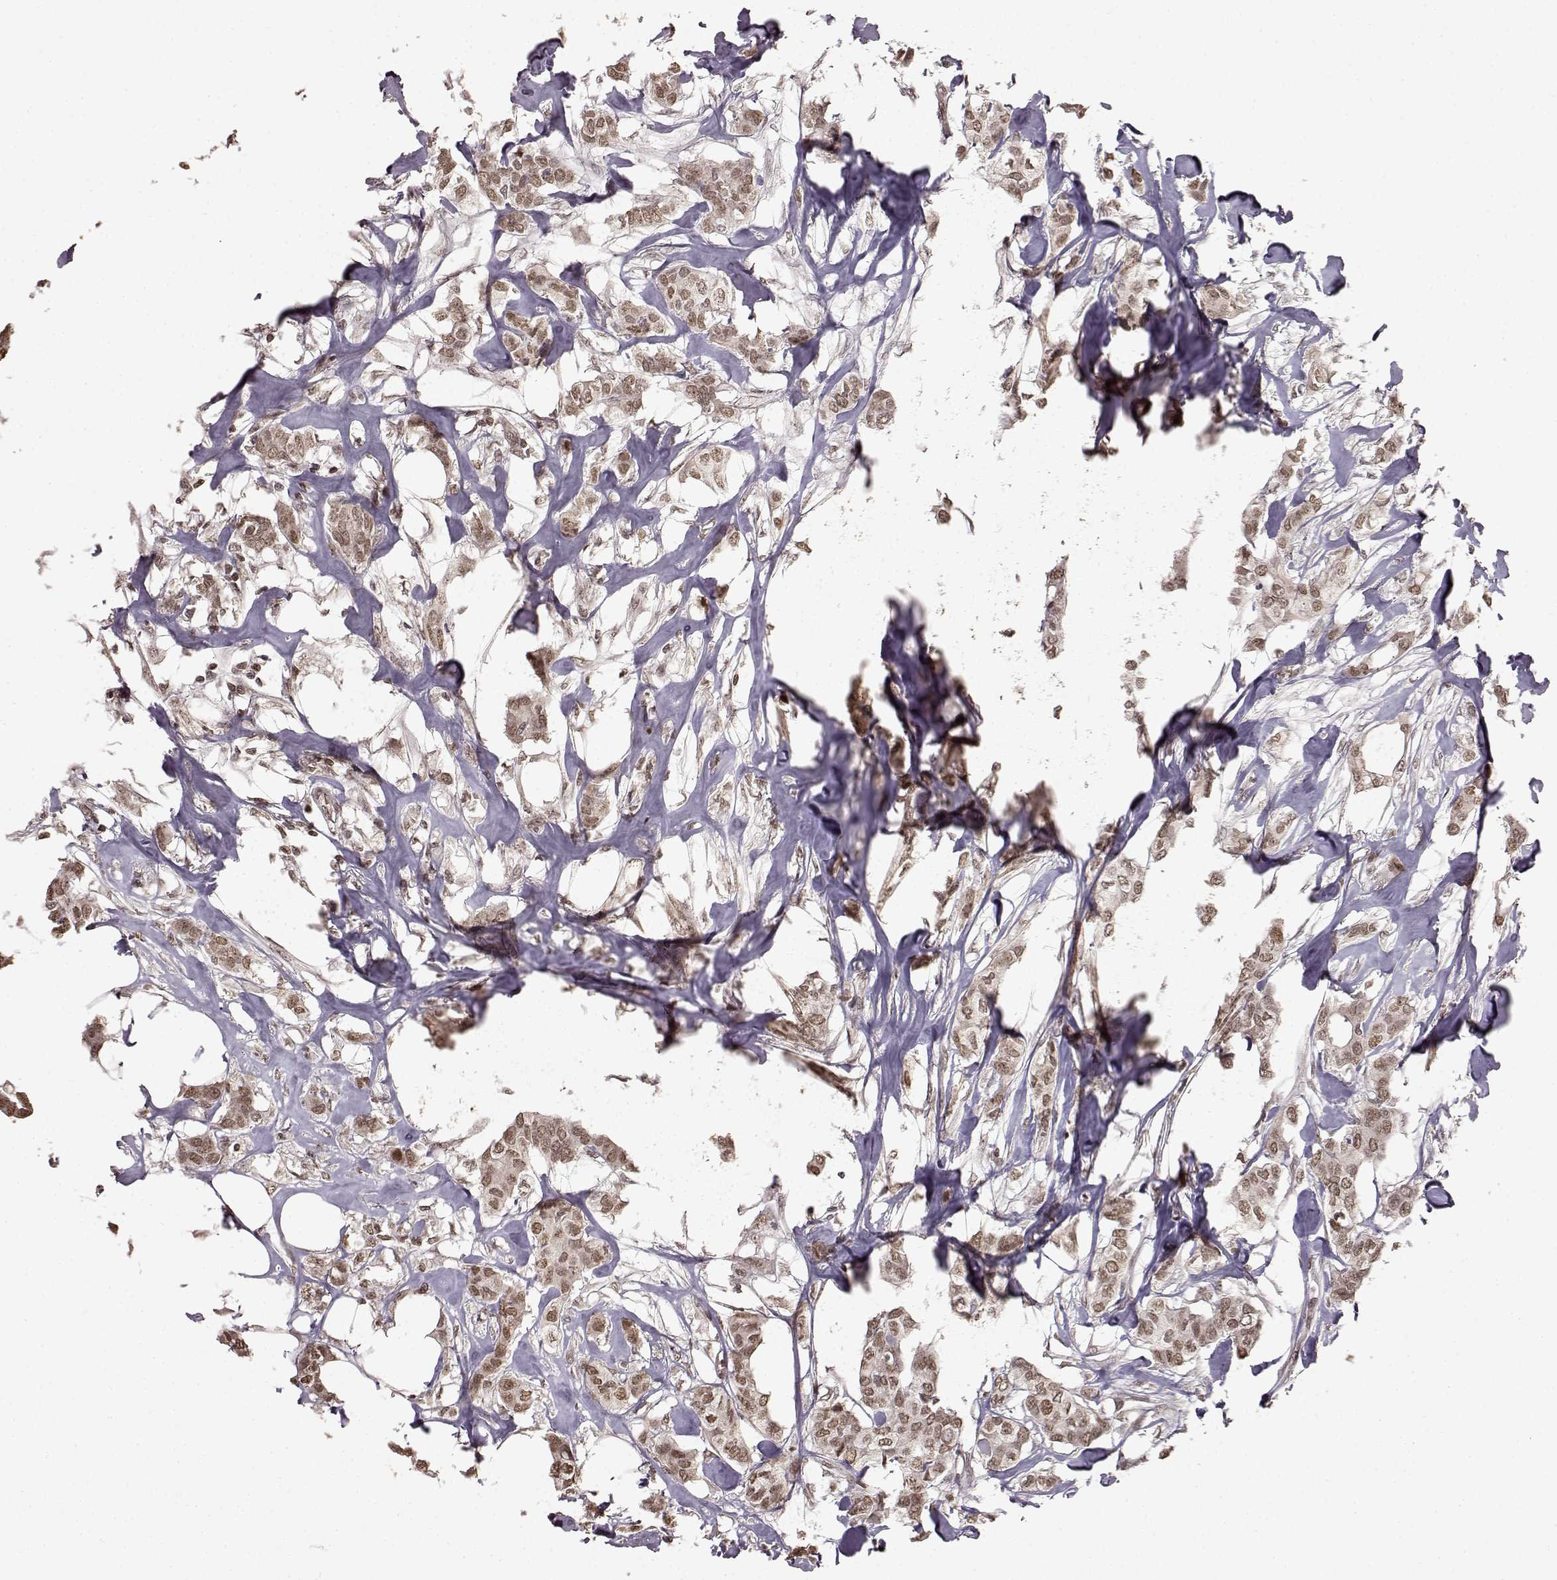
{"staining": {"intensity": "weak", "quantity": ">75%", "location": "nuclear"}, "tissue": "breast cancer", "cell_type": "Tumor cells", "image_type": "cancer", "snomed": [{"axis": "morphology", "description": "Duct carcinoma"}, {"axis": "topography", "description": "Breast"}], "caption": "The image demonstrates a brown stain indicating the presence of a protein in the nuclear of tumor cells in breast cancer (infiltrating ductal carcinoma).", "gene": "NTRK2", "patient": {"sex": "female", "age": 62}}